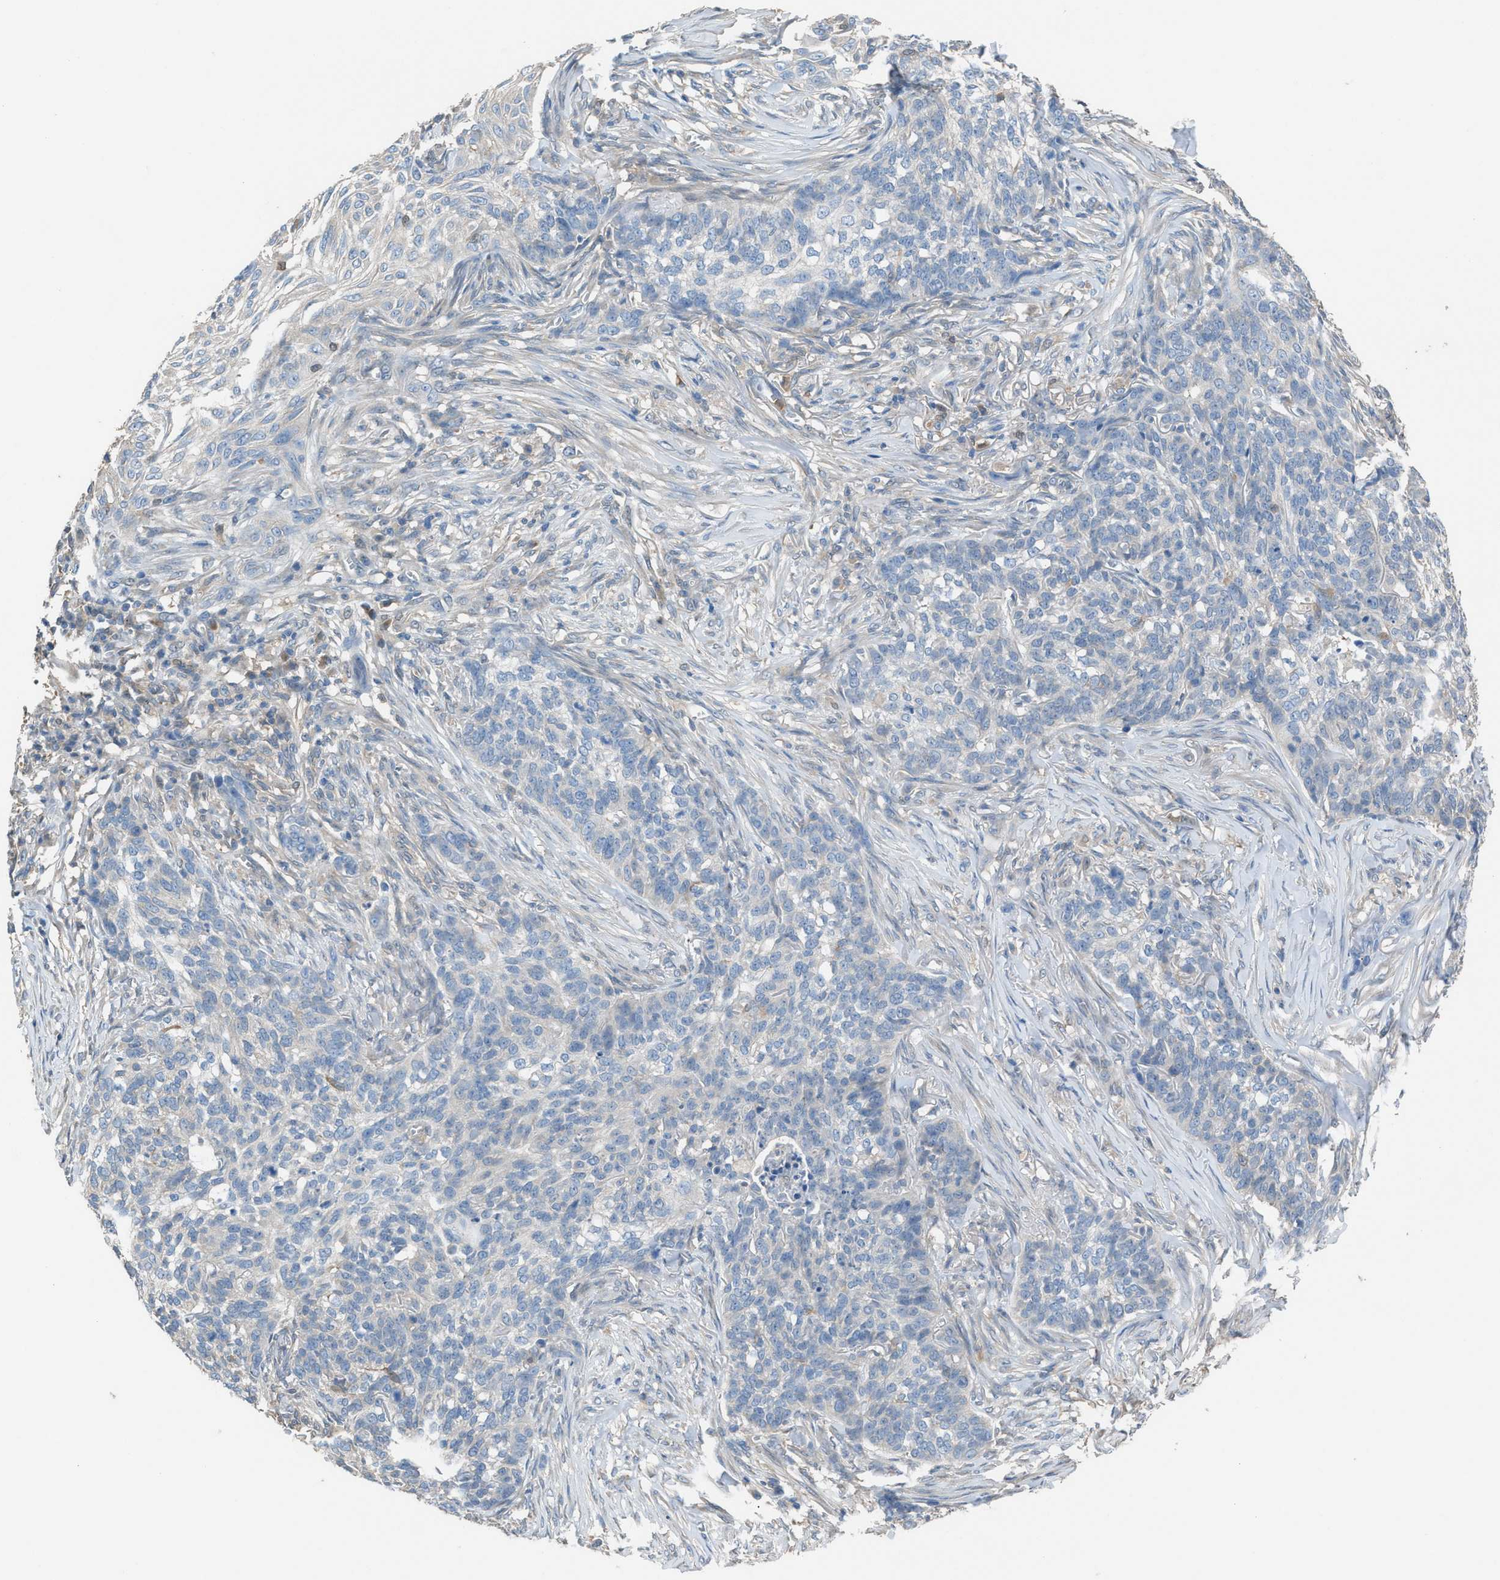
{"staining": {"intensity": "negative", "quantity": "none", "location": "none"}, "tissue": "skin cancer", "cell_type": "Tumor cells", "image_type": "cancer", "snomed": [{"axis": "morphology", "description": "Basal cell carcinoma"}, {"axis": "topography", "description": "Skin"}], "caption": "DAB immunohistochemical staining of human skin cancer reveals no significant staining in tumor cells.", "gene": "NQO2", "patient": {"sex": "male", "age": 85}}